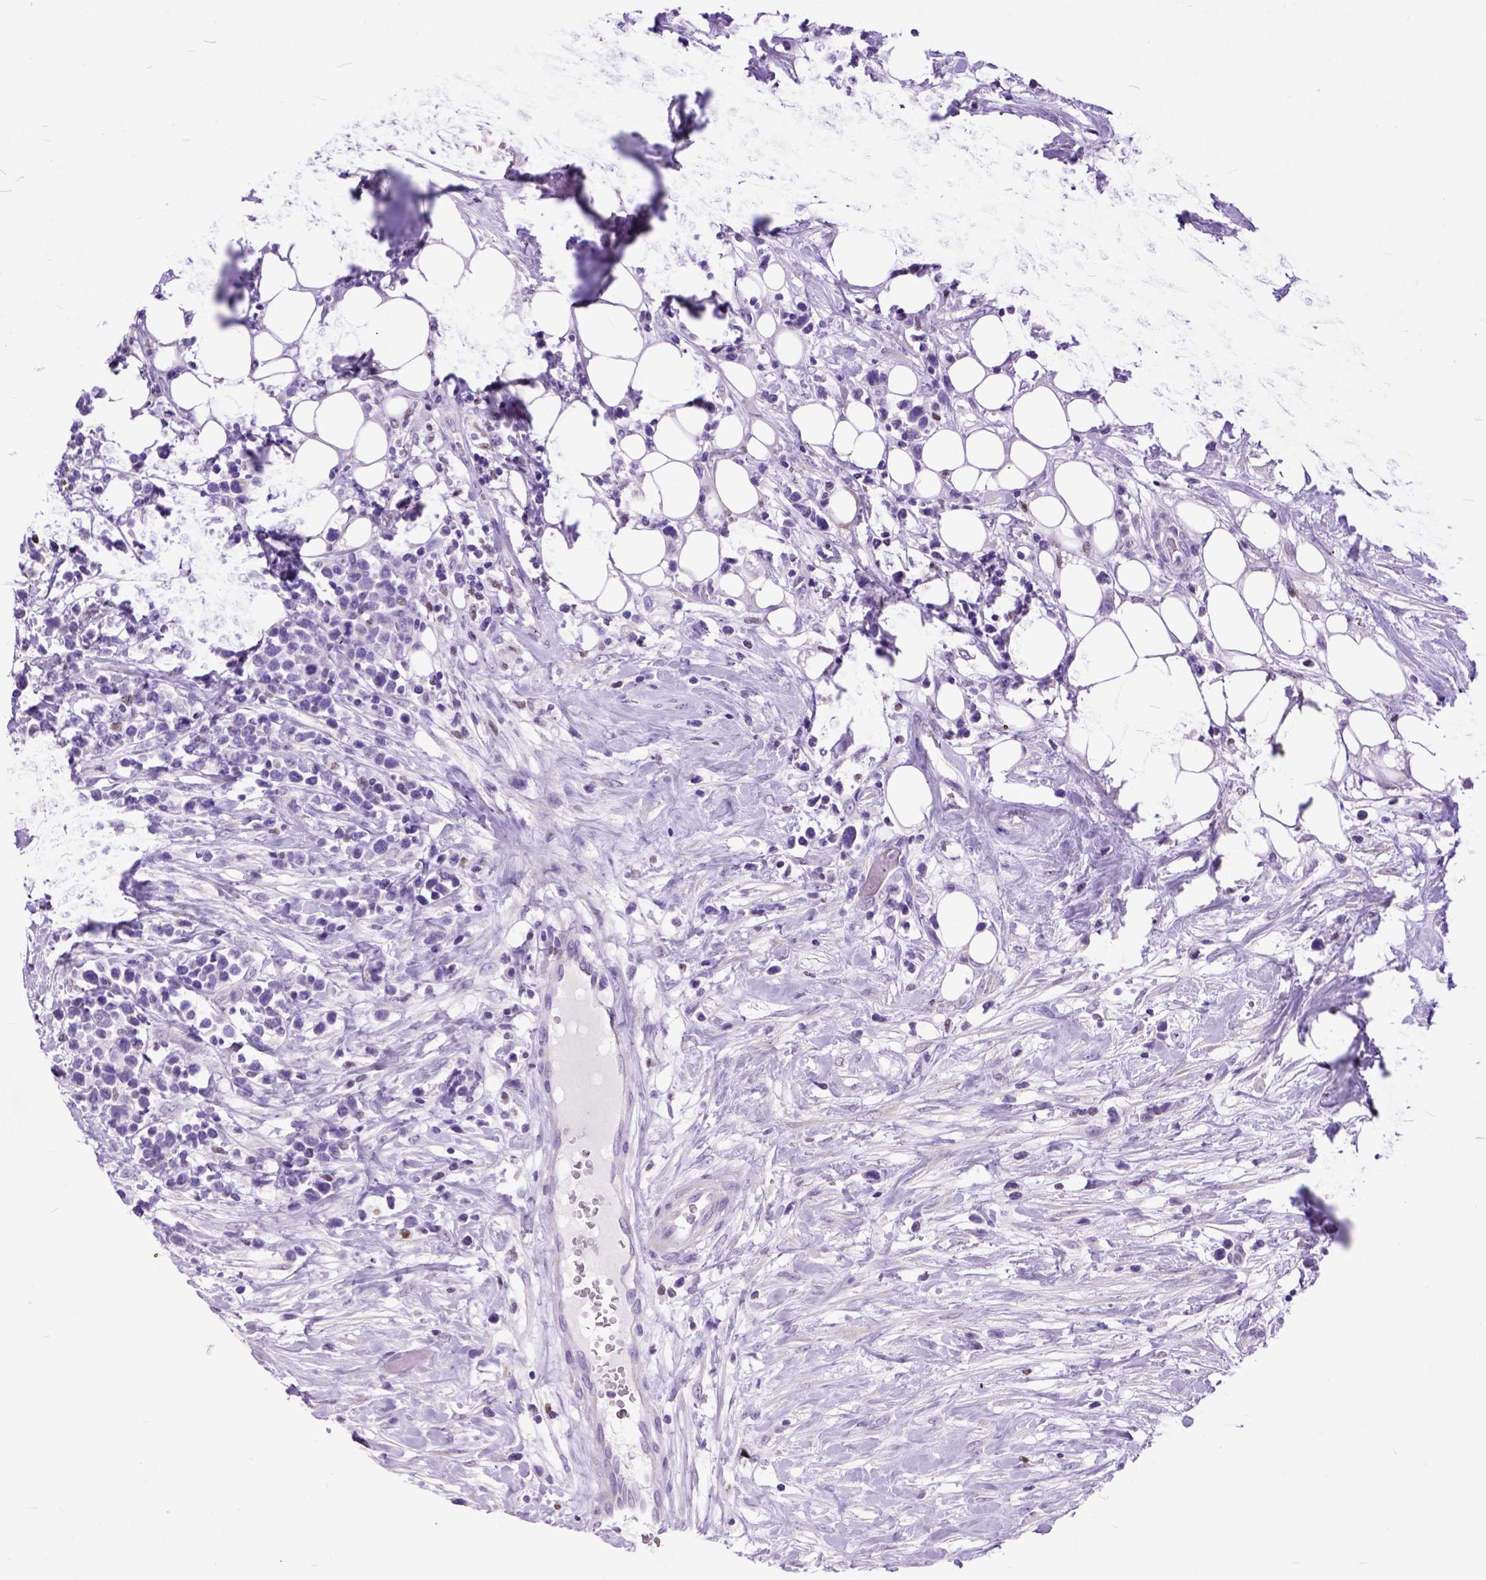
{"staining": {"intensity": "negative", "quantity": "none", "location": "none"}, "tissue": "lymphoma", "cell_type": "Tumor cells", "image_type": "cancer", "snomed": [{"axis": "morphology", "description": "Malignant lymphoma, non-Hodgkin's type, High grade"}, {"axis": "topography", "description": "Soft tissue"}], "caption": "This photomicrograph is of high-grade malignant lymphoma, non-Hodgkin's type stained with immunohistochemistry to label a protein in brown with the nuclei are counter-stained blue. There is no staining in tumor cells.", "gene": "CRB1", "patient": {"sex": "female", "age": 56}}